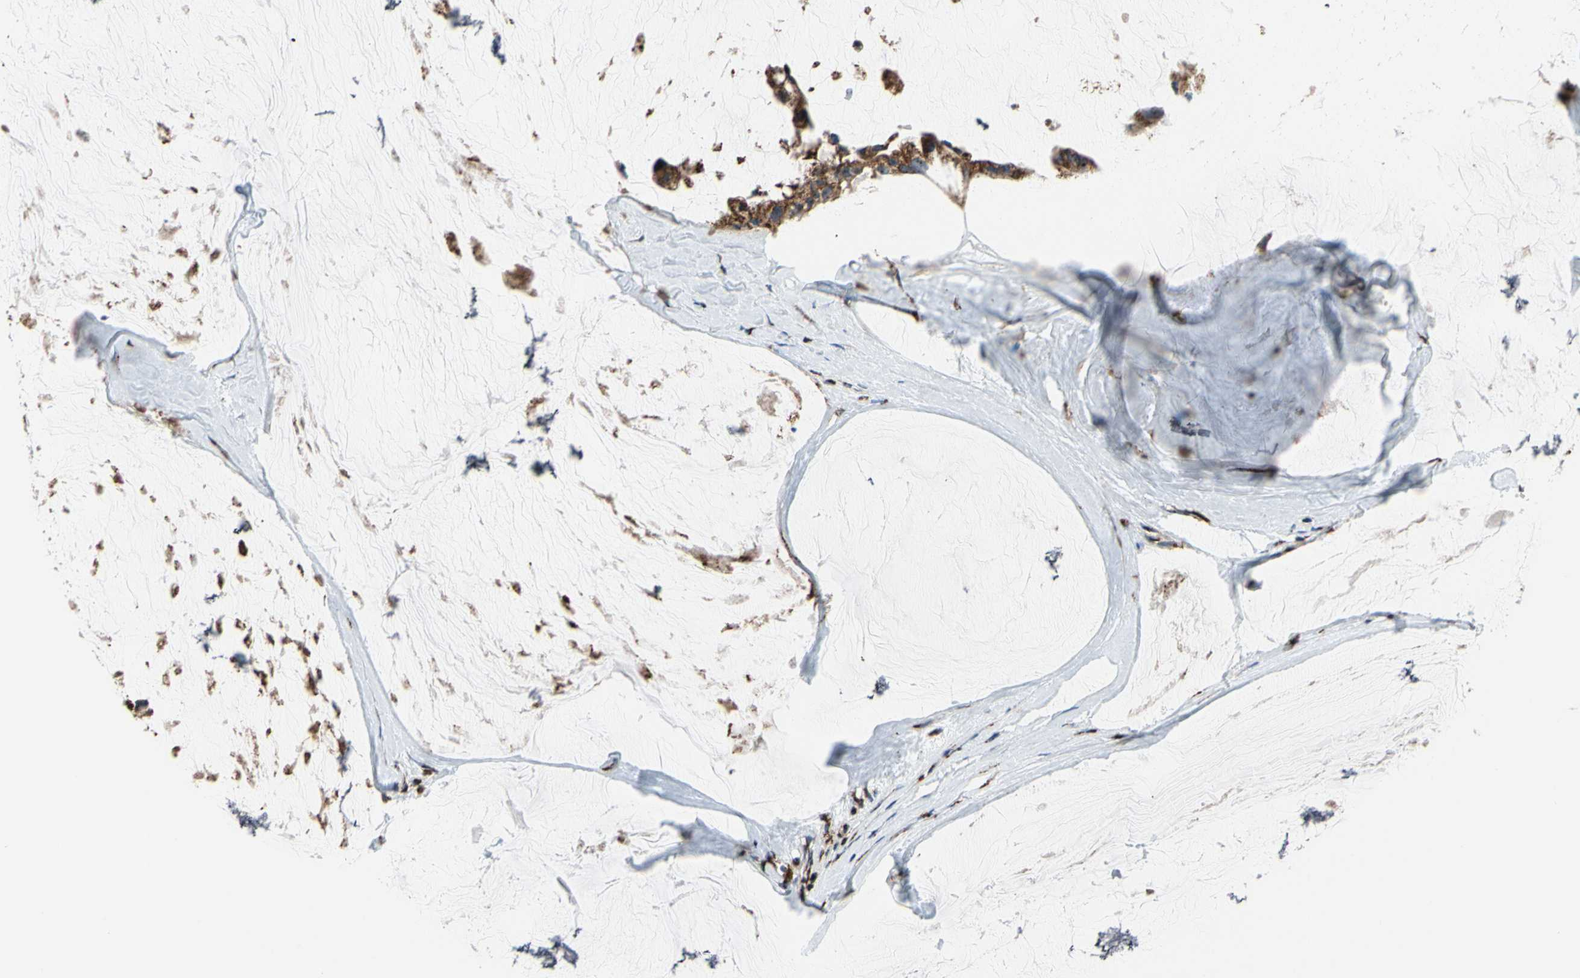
{"staining": {"intensity": "moderate", "quantity": ">75%", "location": "cytoplasmic/membranous"}, "tissue": "ovarian cancer", "cell_type": "Tumor cells", "image_type": "cancer", "snomed": [{"axis": "morphology", "description": "Cystadenocarcinoma, mucinous, NOS"}, {"axis": "topography", "description": "Ovary"}], "caption": "High-magnification brightfield microscopy of mucinous cystadenocarcinoma (ovarian) stained with DAB (brown) and counterstained with hematoxylin (blue). tumor cells exhibit moderate cytoplasmic/membranous staining is appreciated in about>75% of cells.", "gene": "TMED7", "patient": {"sex": "female", "age": 39}}